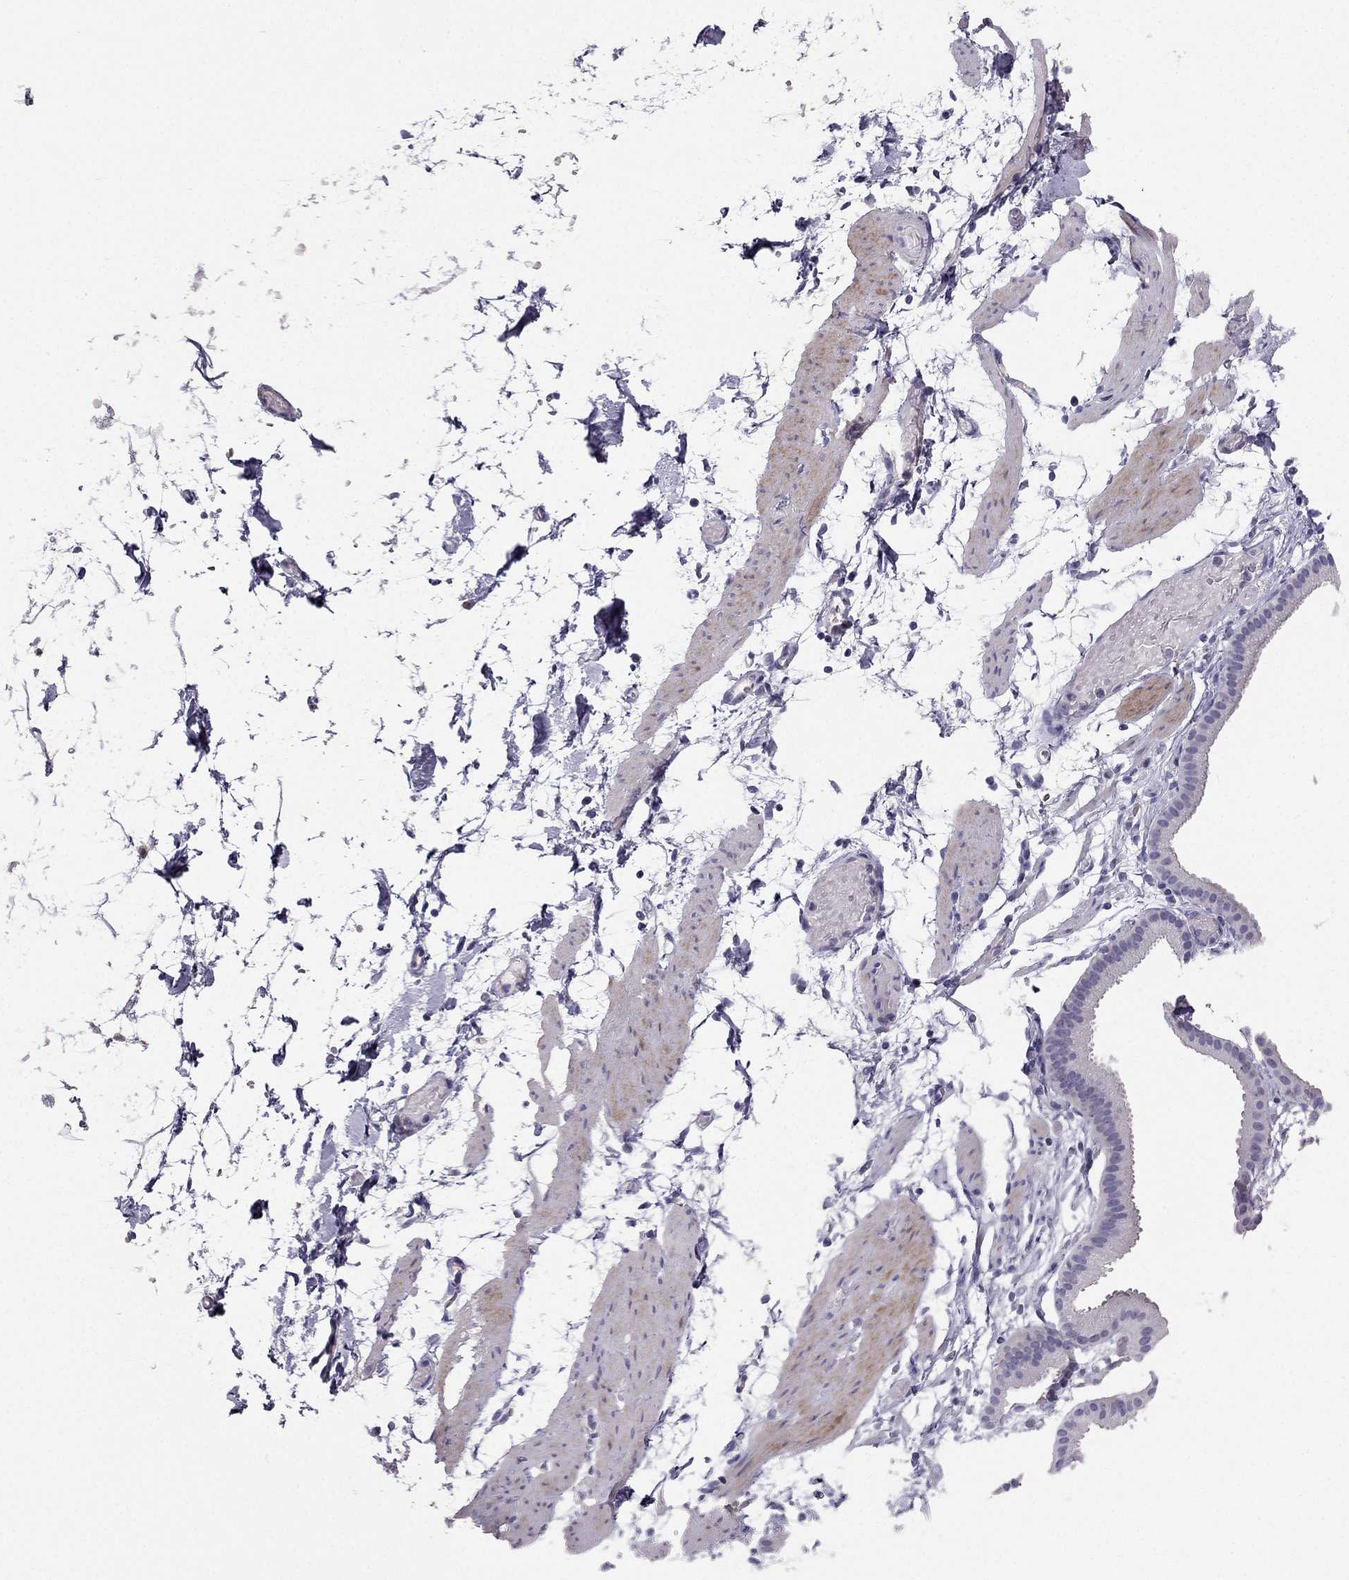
{"staining": {"intensity": "negative", "quantity": "none", "location": "none"}, "tissue": "adipose tissue", "cell_type": "Adipocytes", "image_type": "normal", "snomed": [{"axis": "morphology", "description": "Normal tissue, NOS"}, {"axis": "topography", "description": "Gallbladder"}, {"axis": "topography", "description": "Peripheral nerve tissue"}], "caption": "The IHC histopathology image has no significant positivity in adipocytes of adipose tissue. (Stains: DAB immunohistochemistry (IHC) with hematoxylin counter stain, Microscopy: brightfield microscopy at high magnification).", "gene": "LMTK3", "patient": {"sex": "female", "age": 45}}